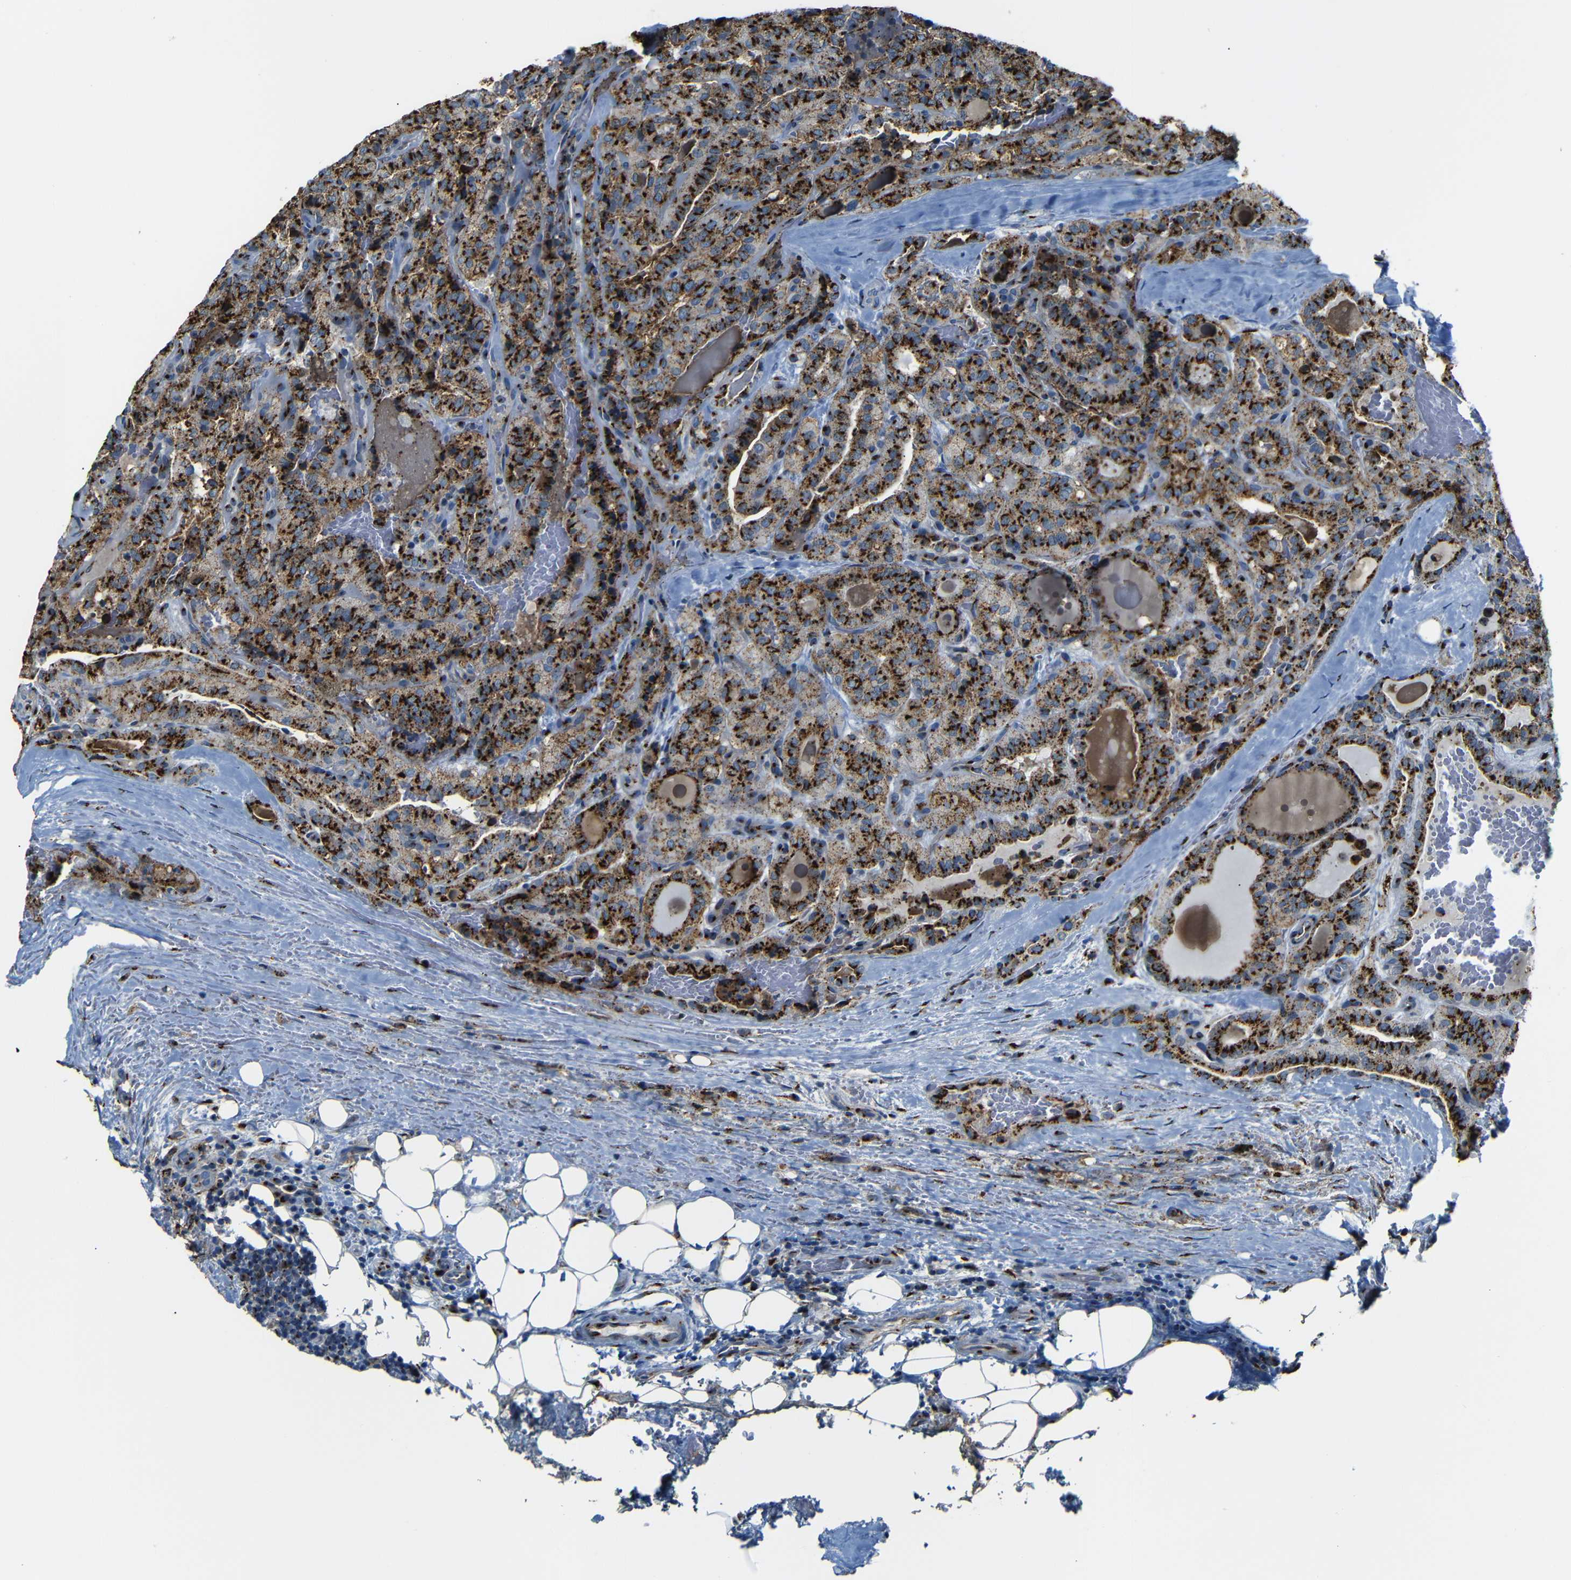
{"staining": {"intensity": "strong", "quantity": ">75%", "location": "cytoplasmic/membranous"}, "tissue": "head and neck cancer", "cell_type": "Tumor cells", "image_type": "cancer", "snomed": [{"axis": "morphology", "description": "Squamous cell carcinoma, NOS"}, {"axis": "topography", "description": "Oral tissue"}, {"axis": "topography", "description": "Head-Neck"}], "caption": "DAB immunohistochemical staining of human head and neck cancer (squamous cell carcinoma) exhibits strong cytoplasmic/membranous protein expression in about >75% of tumor cells. Nuclei are stained in blue.", "gene": "TGOLN2", "patient": {"sex": "female", "age": 50}}